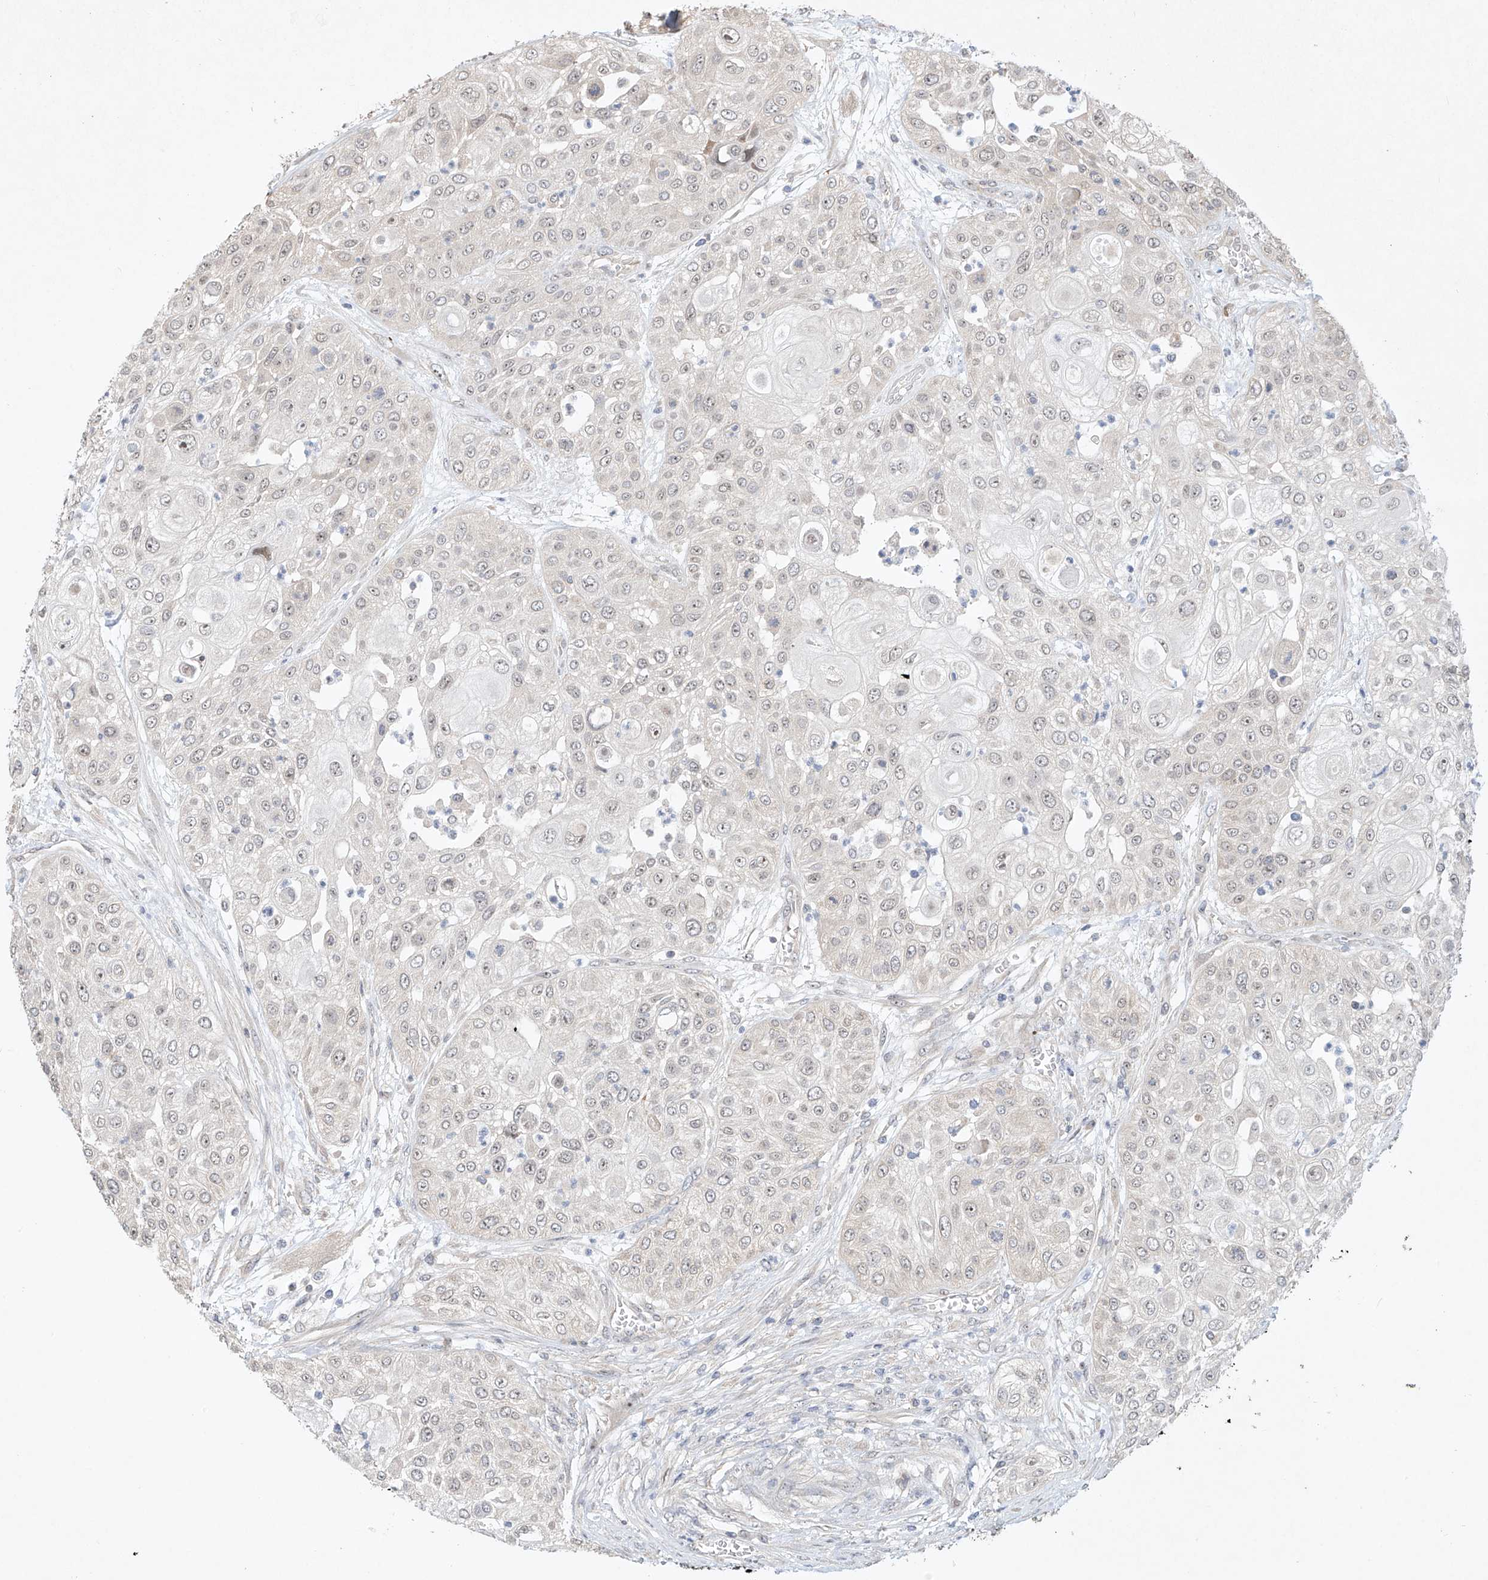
{"staining": {"intensity": "negative", "quantity": "none", "location": "none"}, "tissue": "urothelial cancer", "cell_type": "Tumor cells", "image_type": "cancer", "snomed": [{"axis": "morphology", "description": "Urothelial carcinoma, High grade"}, {"axis": "topography", "description": "Urinary bladder"}], "caption": "Tumor cells show no significant staining in high-grade urothelial carcinoma.", "gene": "TASP1", "patient": {"sex": "female", "age": 79}}